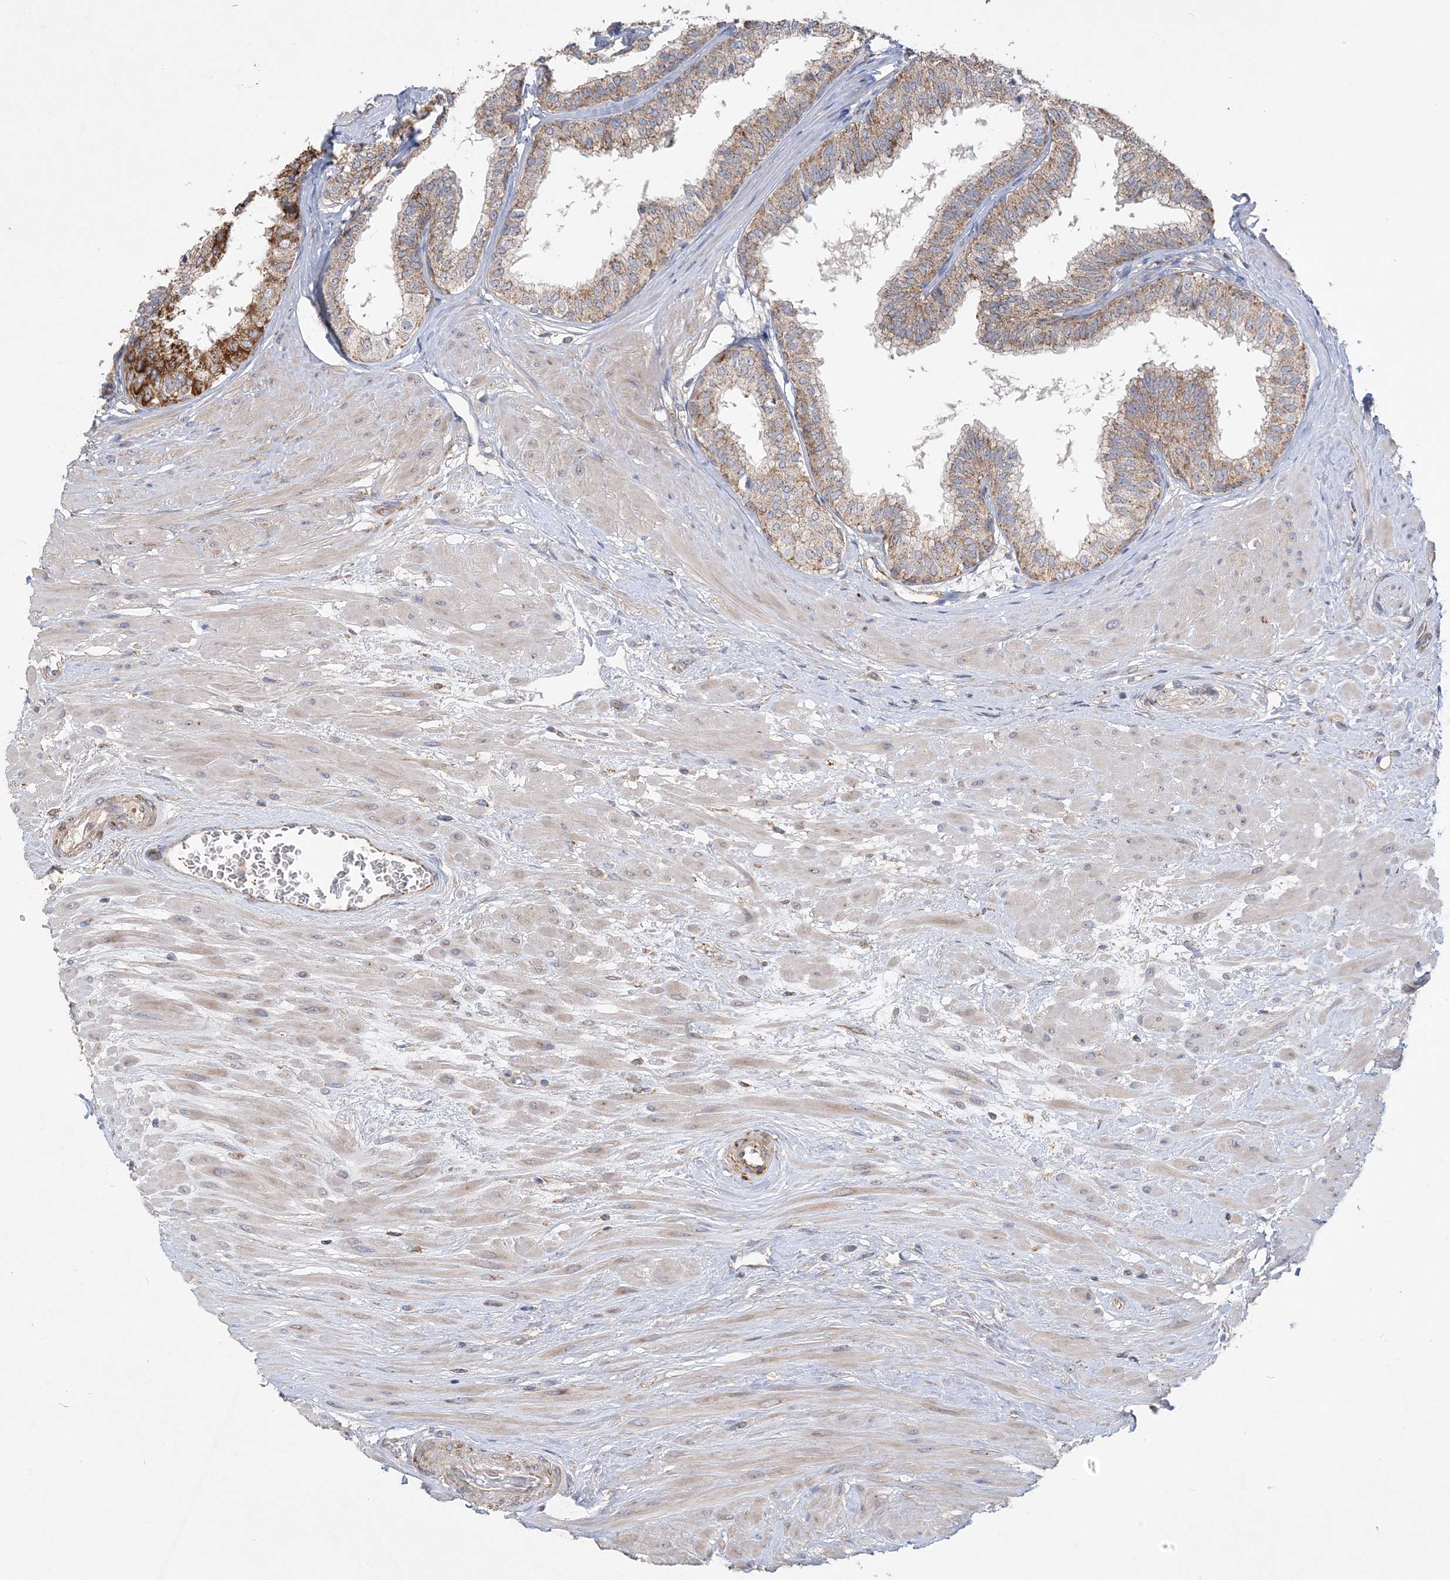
{"staining": {"intensity": "moderate", "quantity": "25%-75%", "location": "cytoplasmic/membranous"}, "tissue": "prostate", "cell_type": "Glandular cells", "image_type": "normal", "snomed": [{"axis": "morphology", "description": "Normal tissue, NOS"}, {"axis": "topography", "description": "Prostate"}], "caption": "Prostate stained with a brown dye displays moderate cytoplasmic/membranous positive positivity in approximately 25%-75% of glandular cells.", "gene": "FEZ2", "patient": {"sex": "male", "age": 48}}